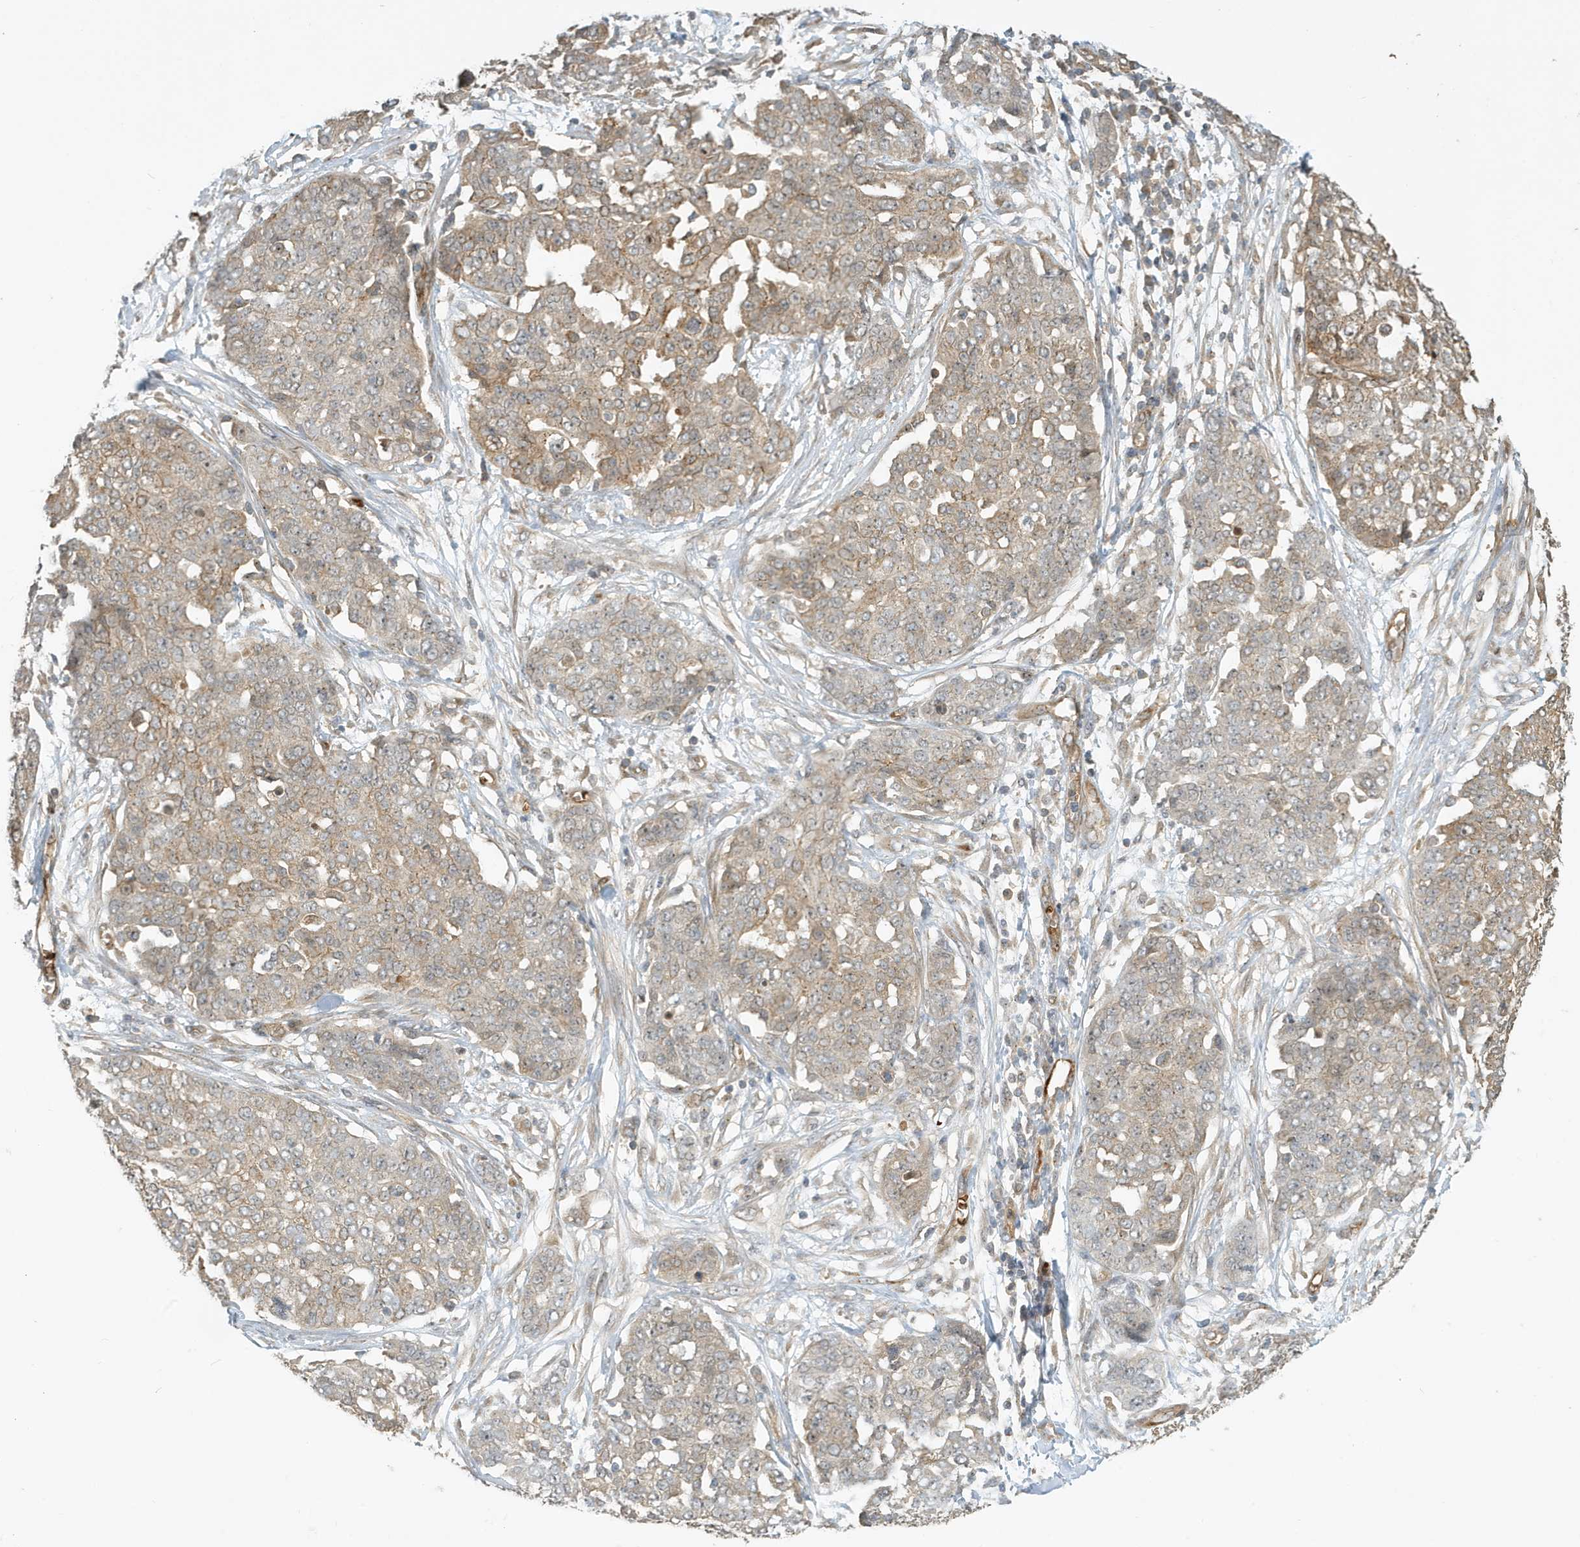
{"staining": {"intensity": "weak", "quantity": "<25%", "location": "cytoplasmic/membranous"}, "tissue": "ovarian cancer", "cell_type": "Tumor cells", "image_type": "cancer", "snomed": [{"axis": "morphology", "description": "Cystadenocarcinoma, serous, NOS"}, {"axis": "topography", "description": "Soft tissue"}, {"axis": "topography", "description": "Ovary"}], "caption": "Immunohistochemistry (IHC) of human serous cystadenocarcinoma (ovarian) displays no positivity in tumor cells. The staining is performed using DAB (3,3'-diaminobenzidine) brown chromogen with nuclei counter-stained in using hematoxylin.", "gene": "FYCO1", "patient": {"sex": "female", "age": 57}}